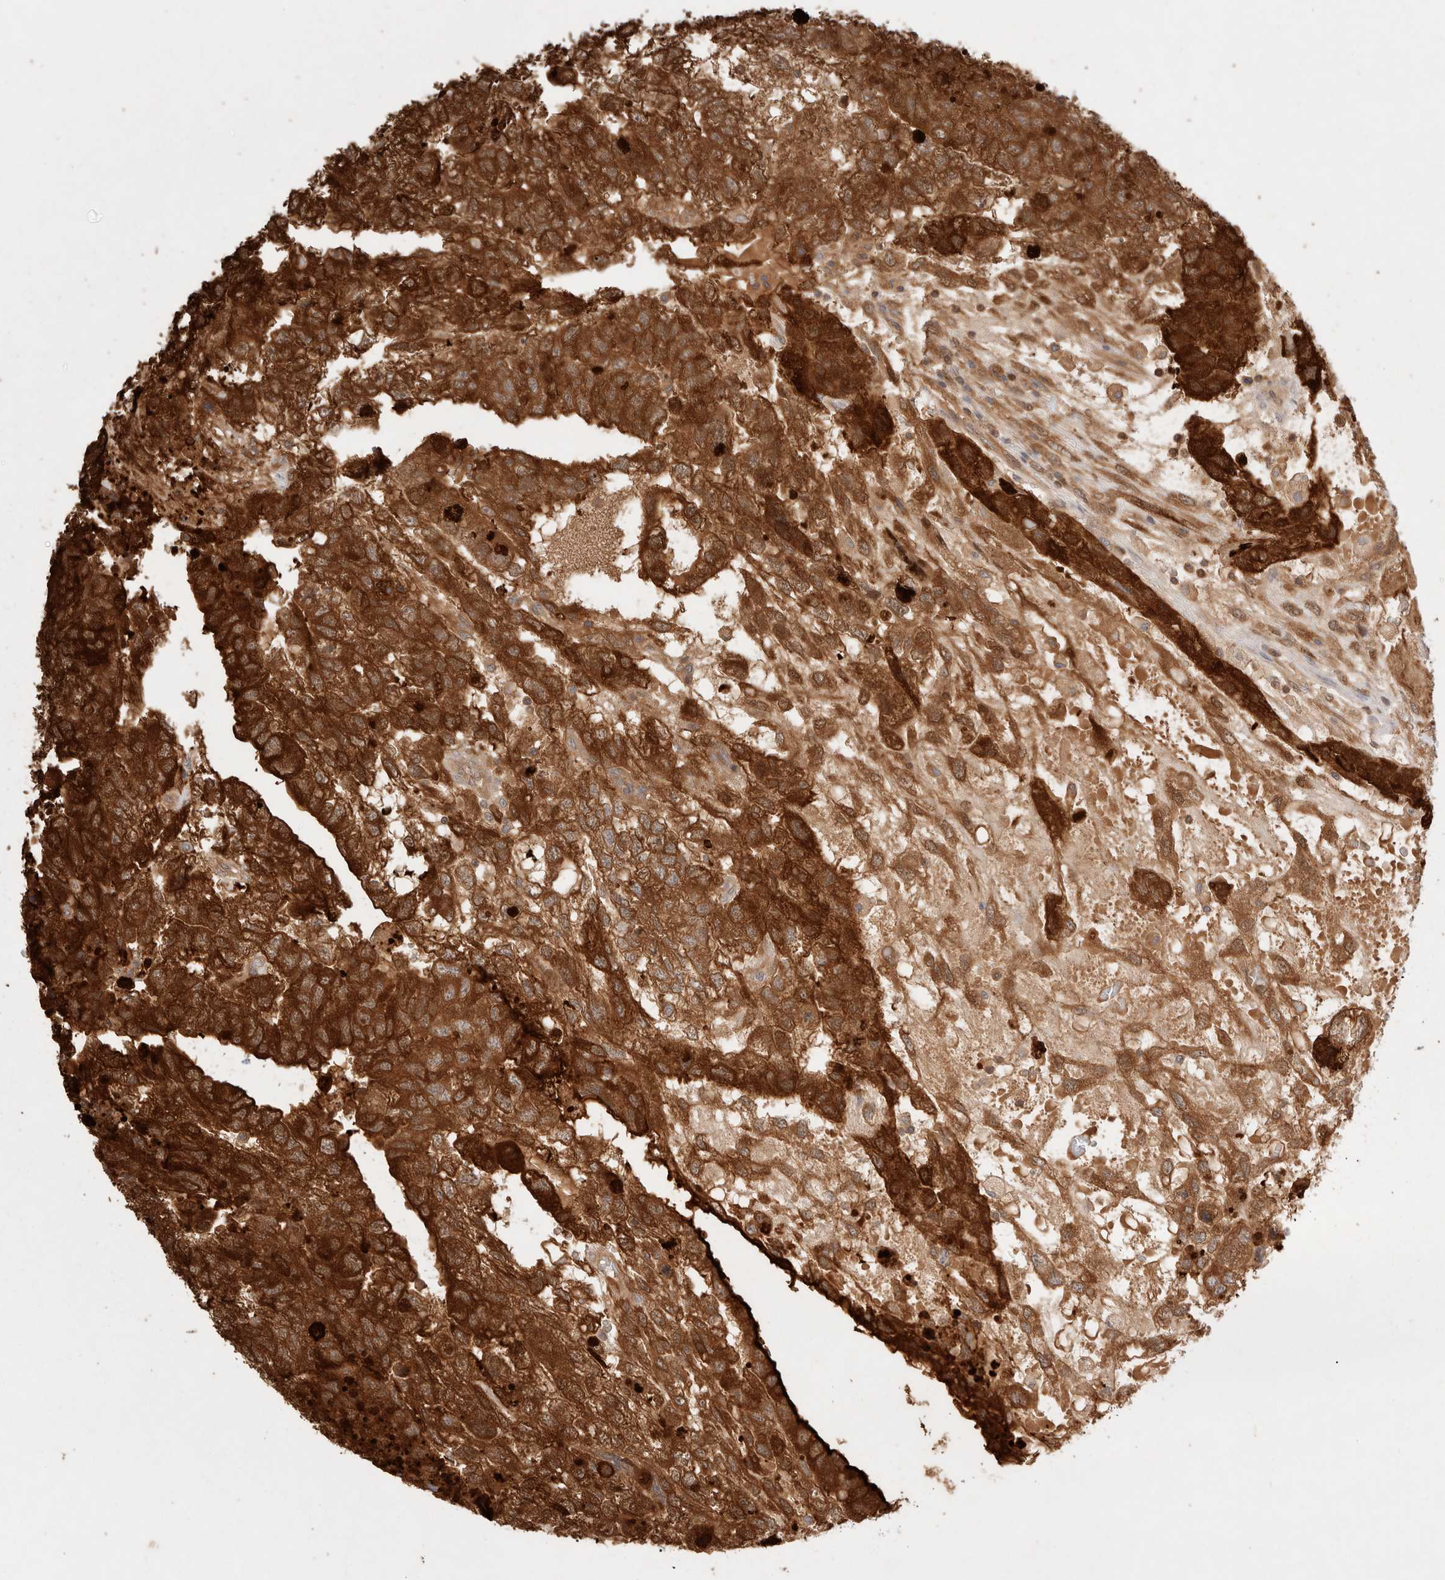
{"staining": {"intensity": "strong", "quantity": ">75%", "location": "cytoplasmic/membranous"}, "tissue": "testis cancer", "cell_type": "Tumor cells", "image_type": "cancer", "snomed": [{"axis": "morphology", "description": "Carcinoma, Embryonal, NOS"}, {"axis": "topography", "description": "Testis"}], "caption": "The image demonstrates immunohistochemical staining of testis cancer. There is strong cytoplasmic/membranous expression is present in about >75% of tumor cells.", "gene": "STARD10", "patient": {"sex": "male", "age": 36}}